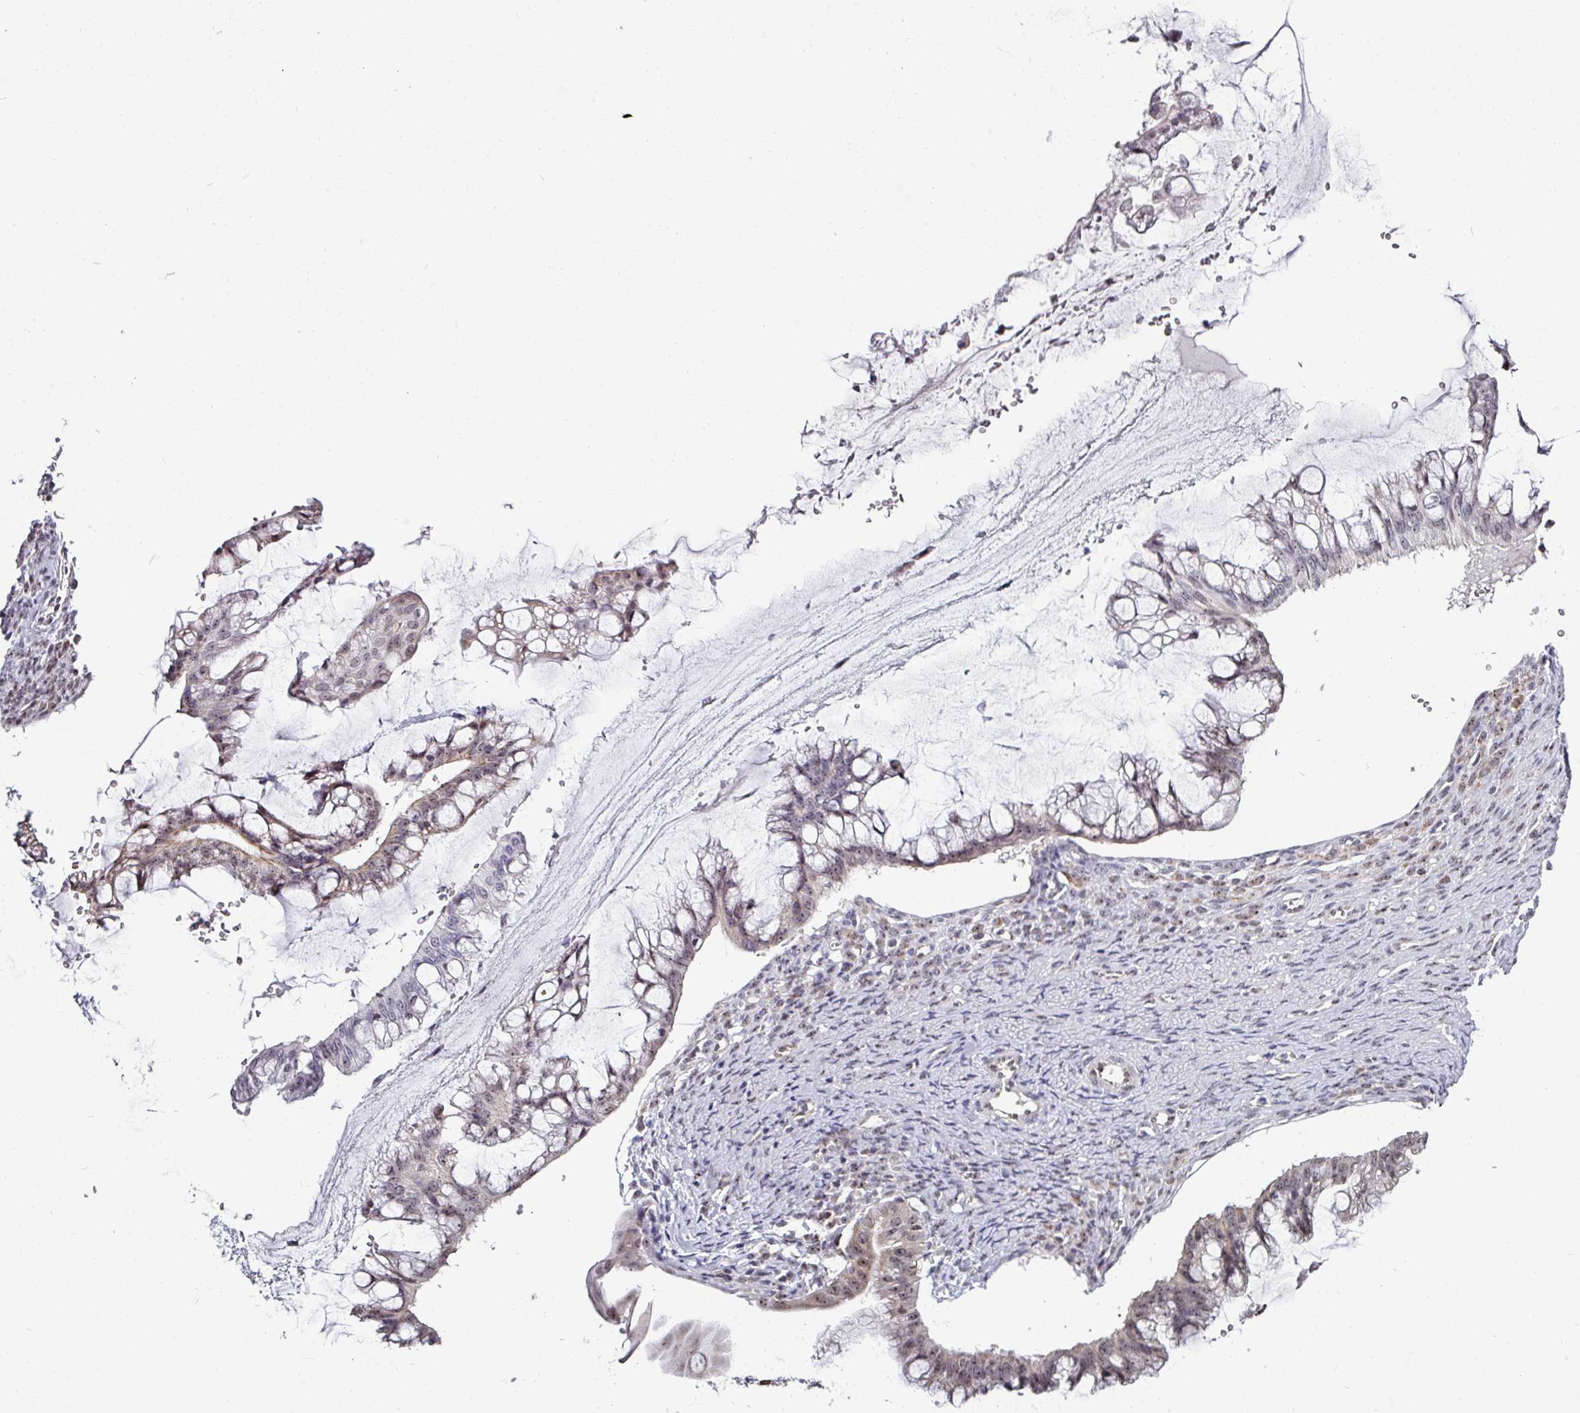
{"staining": {"intensity": "moderate", "quantity": "25%-75%", "location": "cytoplasmic/membranous,nuclear"}, "tissue": "ovarian cancer", "cell_type": "Tumor cells", "image_type": "cancer", "snomed": [{"axis": "morphology", "description": "Cystadenocarcinoma, mucinous, NOS"}, {"axis": "topography", "description": "Ovary"}], "caption": "Mucinous cystadenocarcinoma (ovarian) stained for a protein (brown) reveals moderate cytoplasmic/membranous and nuclear positive staining in approximately 25%-75% of tumor cells.", "gene": "NACC2", "patient": {"sex": "female", "age": 73}}